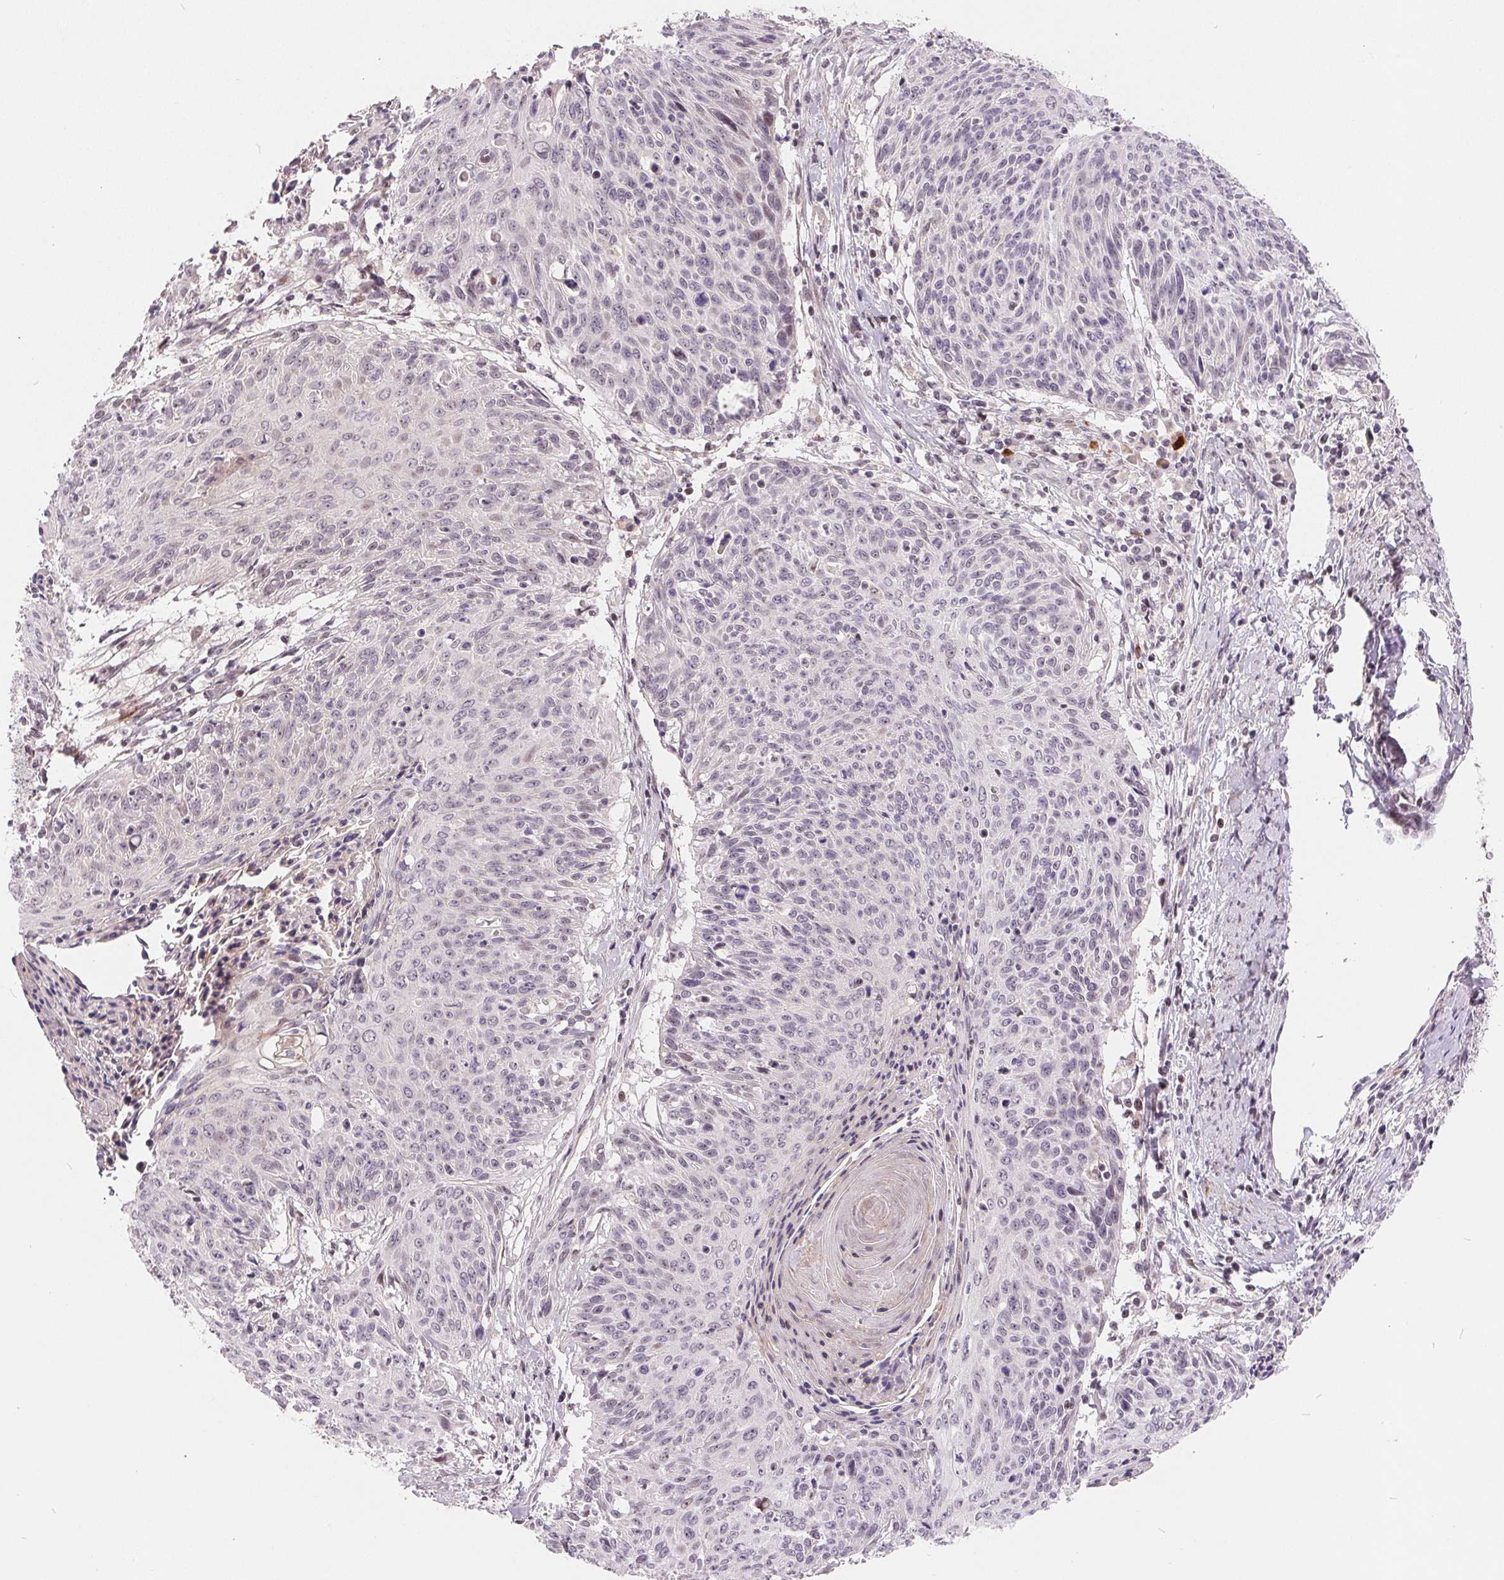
{"staining": {"intensity": "negative", "quantity": "none", "location": "none"}, "tissue": "cervical cancer", "cell_type": "Tumor cells", "image_type": "cancer", "snomed": [{"axis": "morphology", "description": "Squamous cell carcinoma, NOS"}, {"axis": "topography", "description": "Cervix"}], "caption": "A histopathology image of human cervical squamous cell carcinoma is negative for staining in tumor cells. Nuclei are stained in blue.", "gene": "NRG2", "patient": {"sex": "female", "age": 45}}